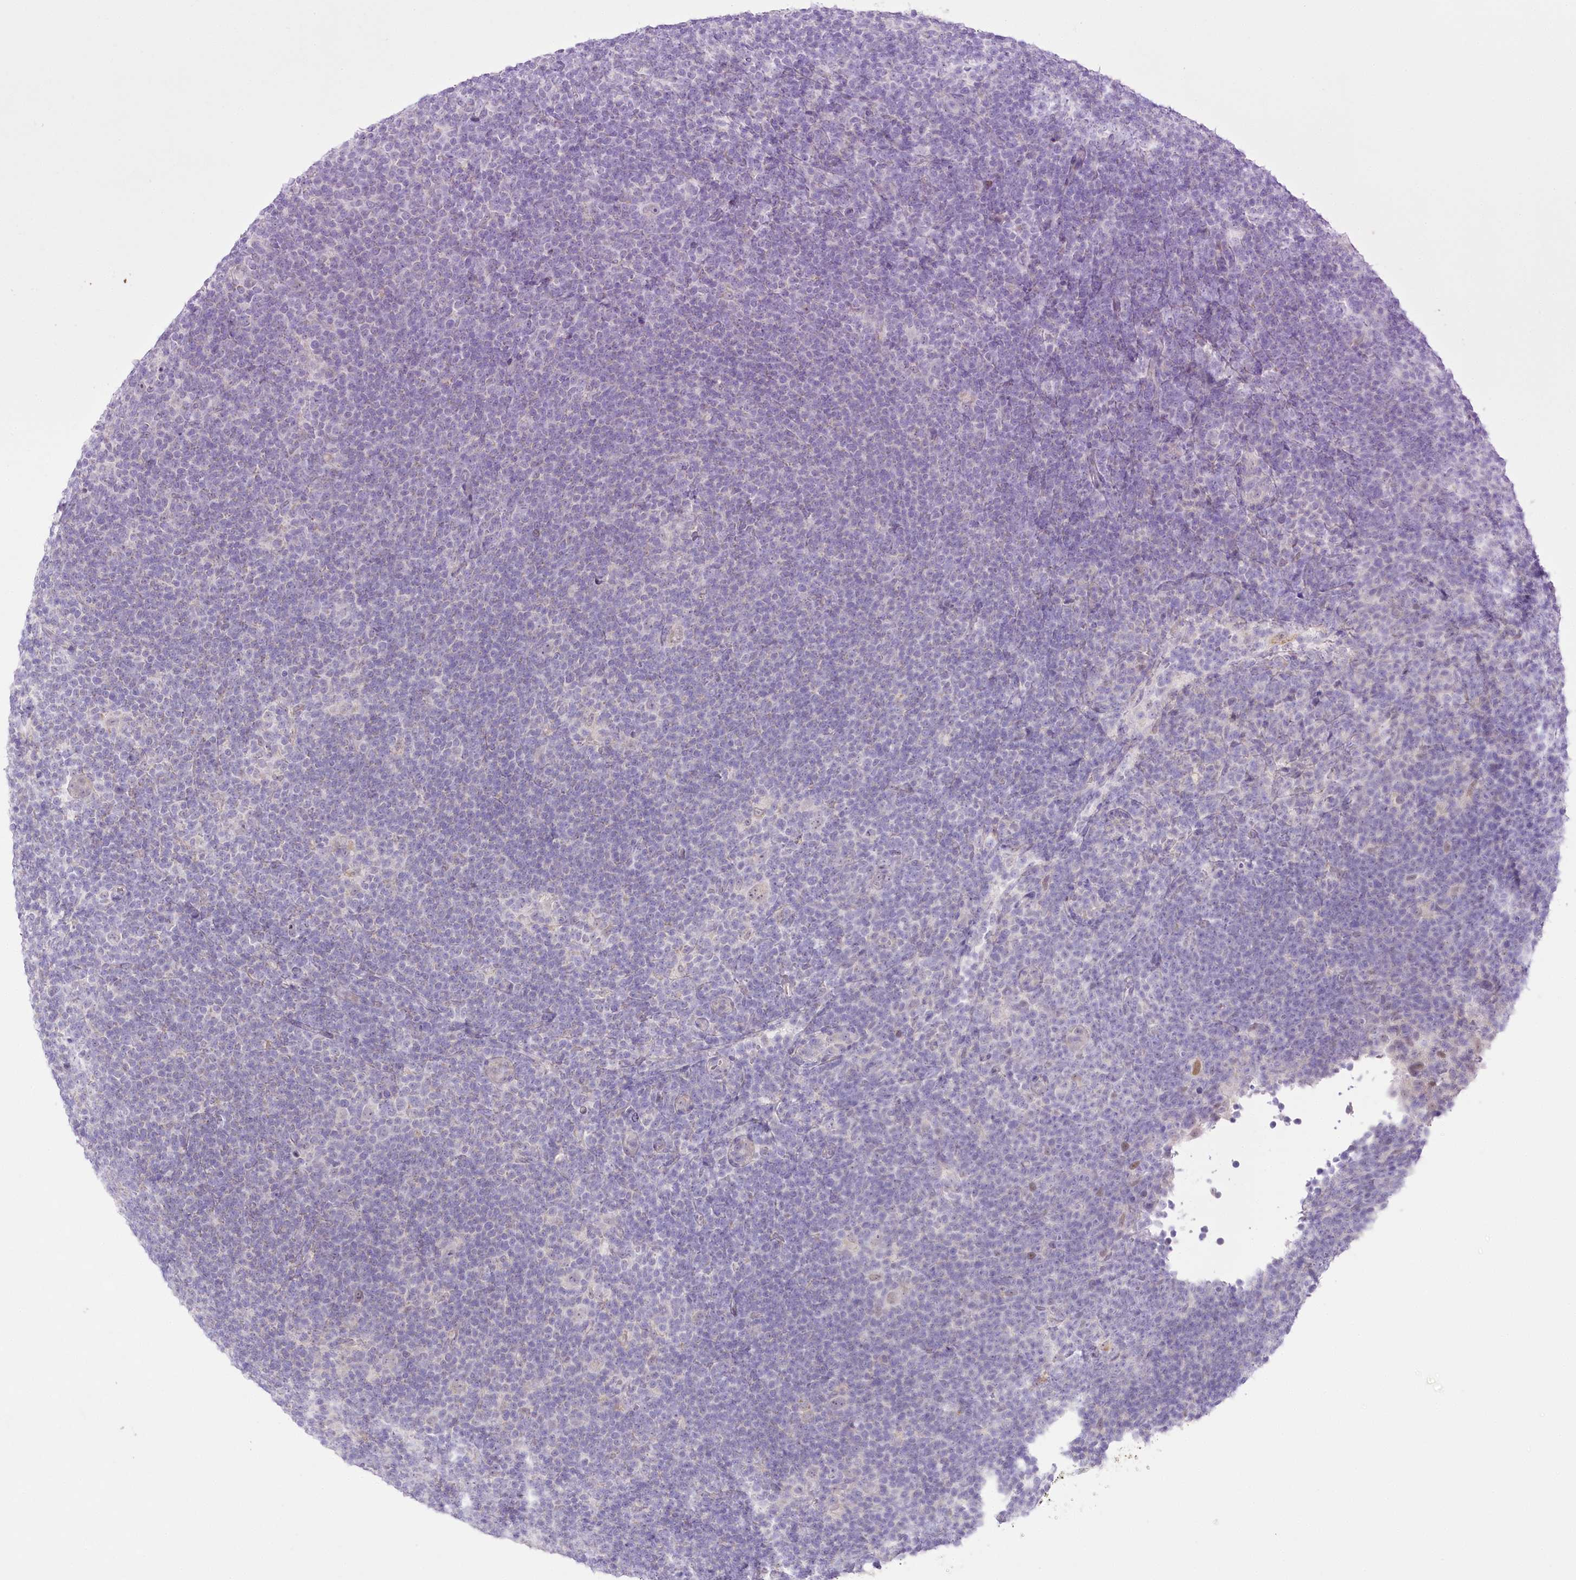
{"staining": {"intensity": "negative", "quantity": "none", "location": "none"}, "tissue": "lymphoma", "cell_type": "Tumor cells", "image_type": "cancer", "snomed": [{"axis": "morphology", "description": "Hodgkin's disease, NOS"}, {"axis": "topography", "description": "Lymph node"}], "caption": "IHC micrograph of neoplastic tissue: human lymphoma stained with DAB (3,3'-diaminobenzidine) displays no significant protein positivity in tumor cells. (DAB (3,3'-diaminobenzidine) IHC, high magnification).", "gene": "CCDC30", "patient": {"sex": "female", "age": 57}}